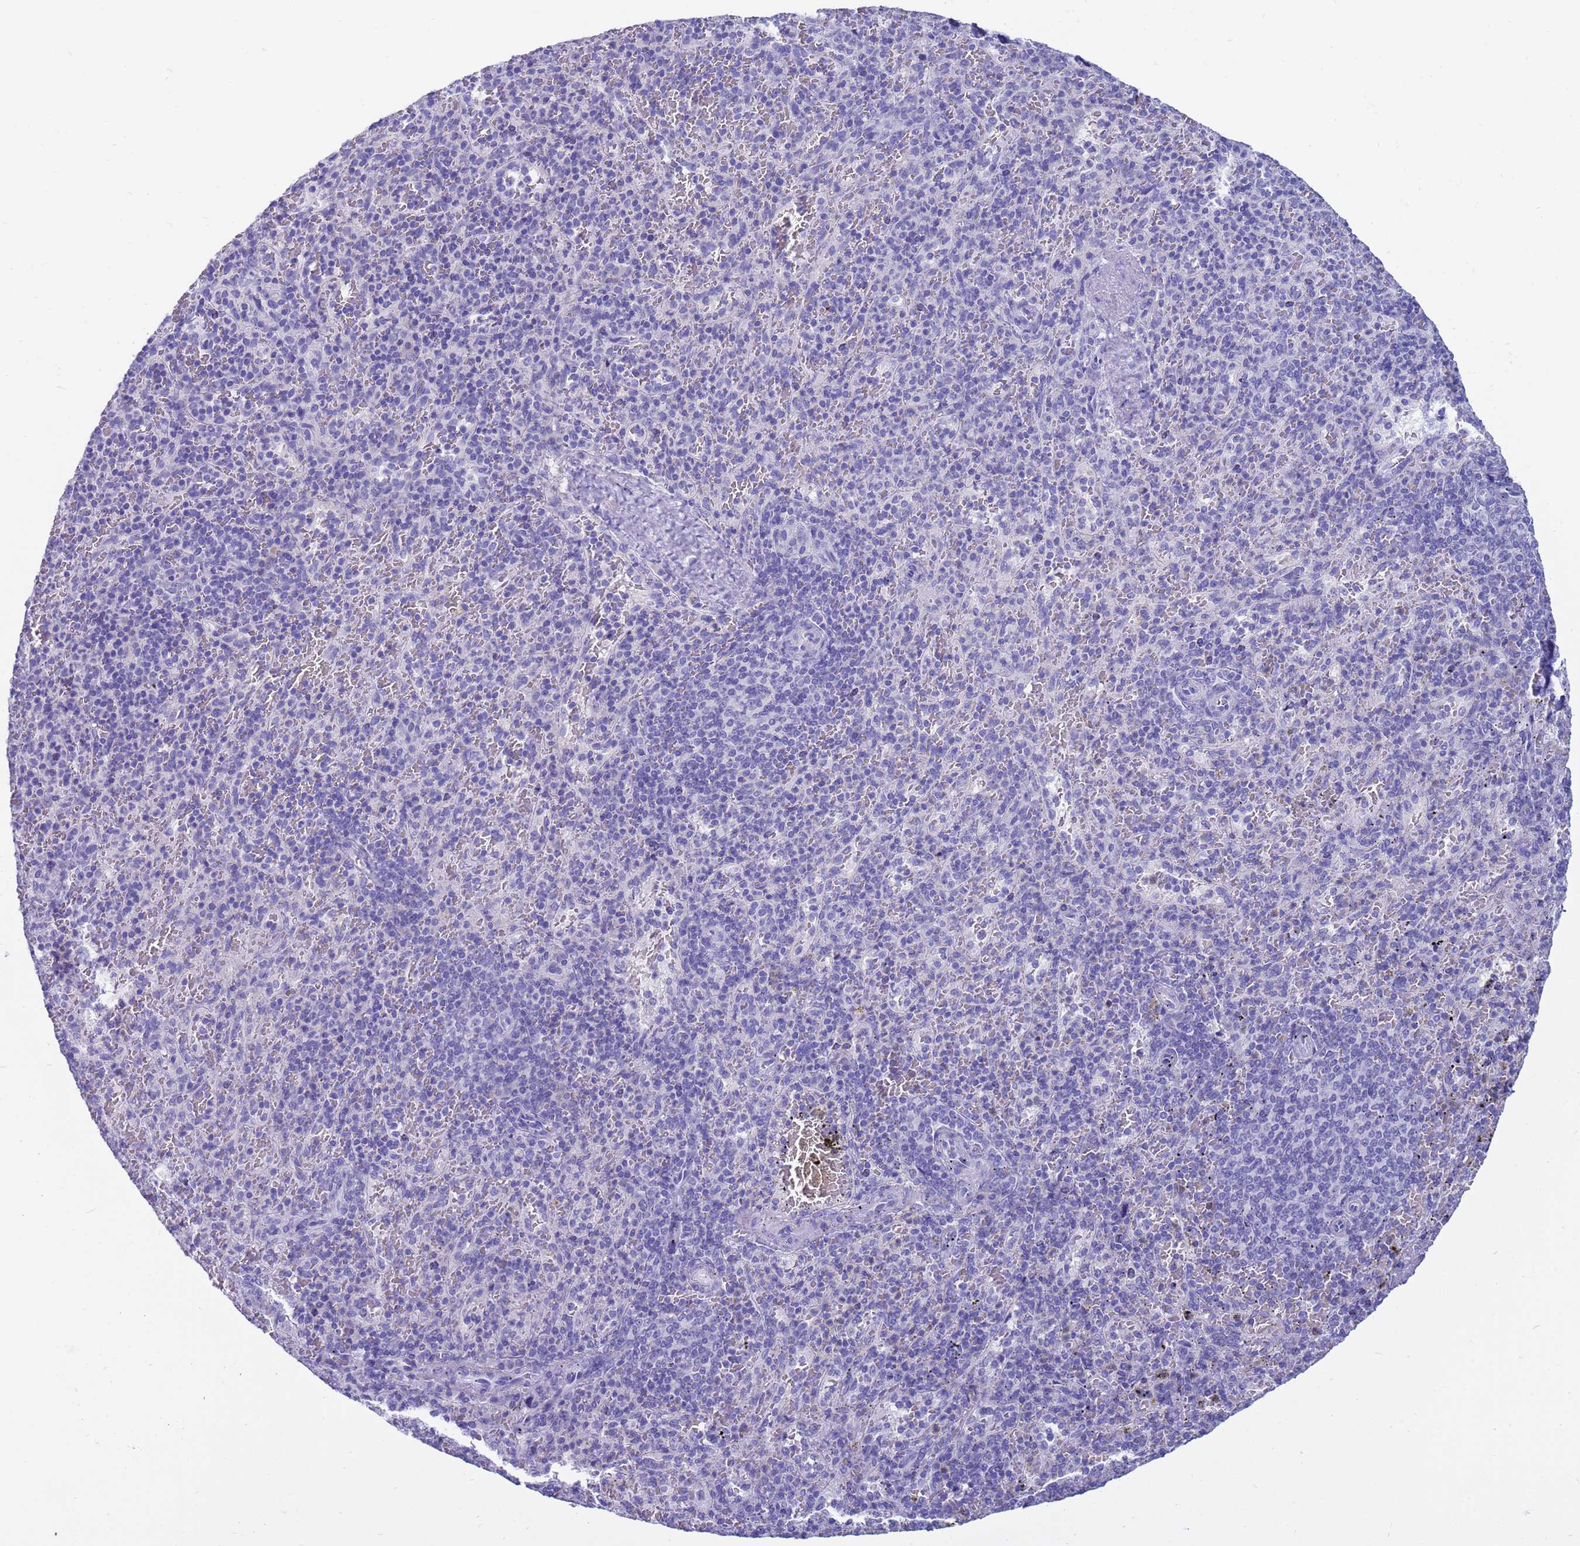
{"staining": {"intensity": "negative", "quantity": "none", "location": "none"}, "tissue": "spleen", "cell_type": "Cells in red pulp", "image_type": "normal", "snomed": [{"axis": "morphology", "description": "Normal tissue, NOS"}, {"axis": "topography", "description": "Spleen"}], "caption": "A high-resolution image shows immunohistochemistry (IHC) staining of normal spleen, which demonstrates no significant positivity in cells in red pulp. The staining is performed using DAB (3,3'-diaminobenzidine) brown chromogen with nuclei counter-stained in using hematoxylin.", "gene": "SYCN", "patient": {"sex": "male", "age": 82}}